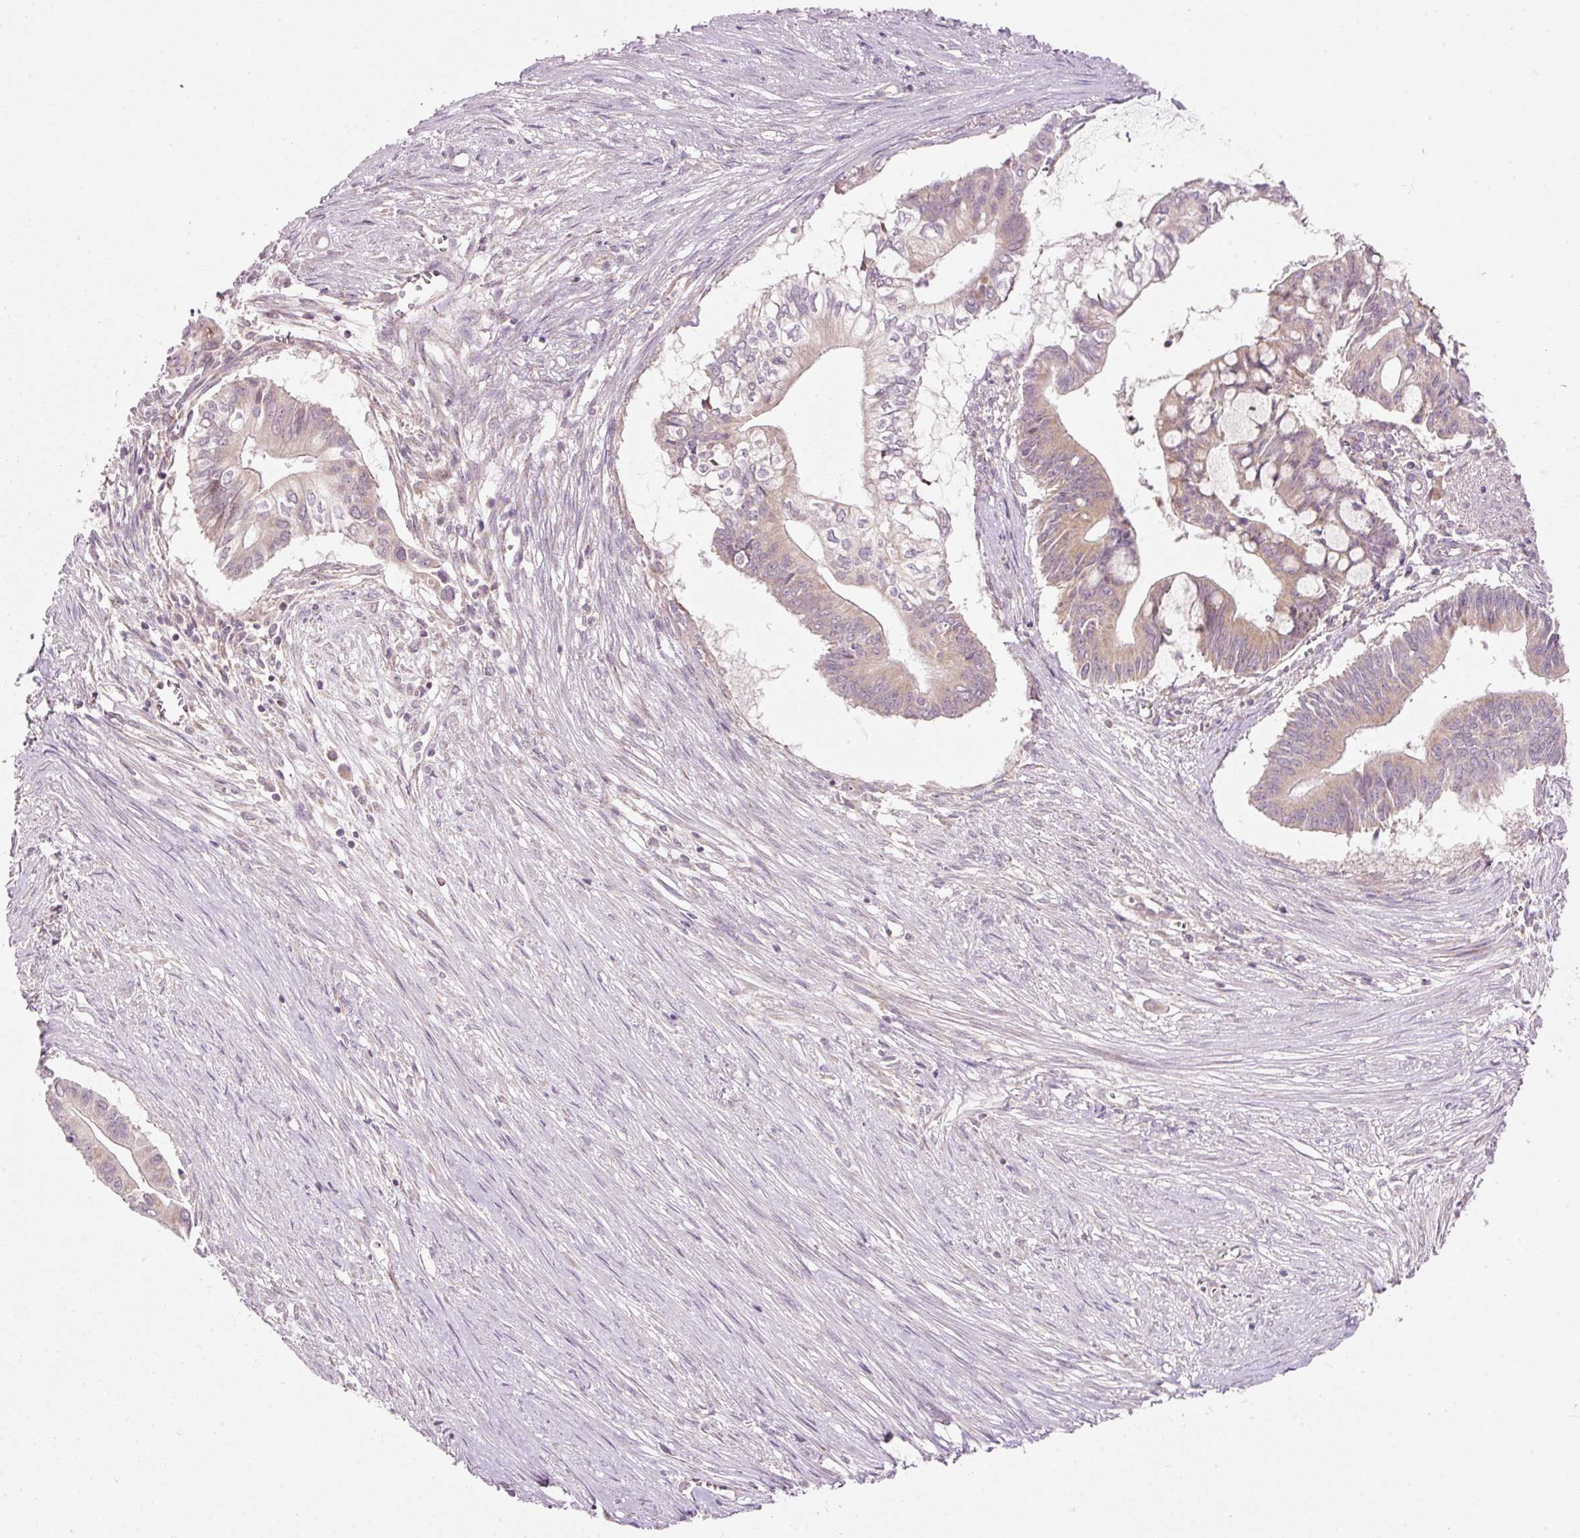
{"staining": {"intensity": "weak", "quantity": ">75%", "location": "cytoplasmic/membranous"}, "tissue": "pancreatic cancer", "cell_type": "Tumor cells", "image_type": "cancer", "snomed": [{"axis": "morphology", "description": "Adenocarcinoma, NOS"}, {"axis": "topography", "description": "Pancreas"}], "caption": "Immunohistochemical staining of pancreatic cancer demonstrates low levels of weak cytoplasmic/membranous positivity in approximately >75% of tumor cells. (Brightfield microscopy of DAB IHC at high magnification).", "gene": "FAM78B", "patient": {"sex": "male", "age": 68}}